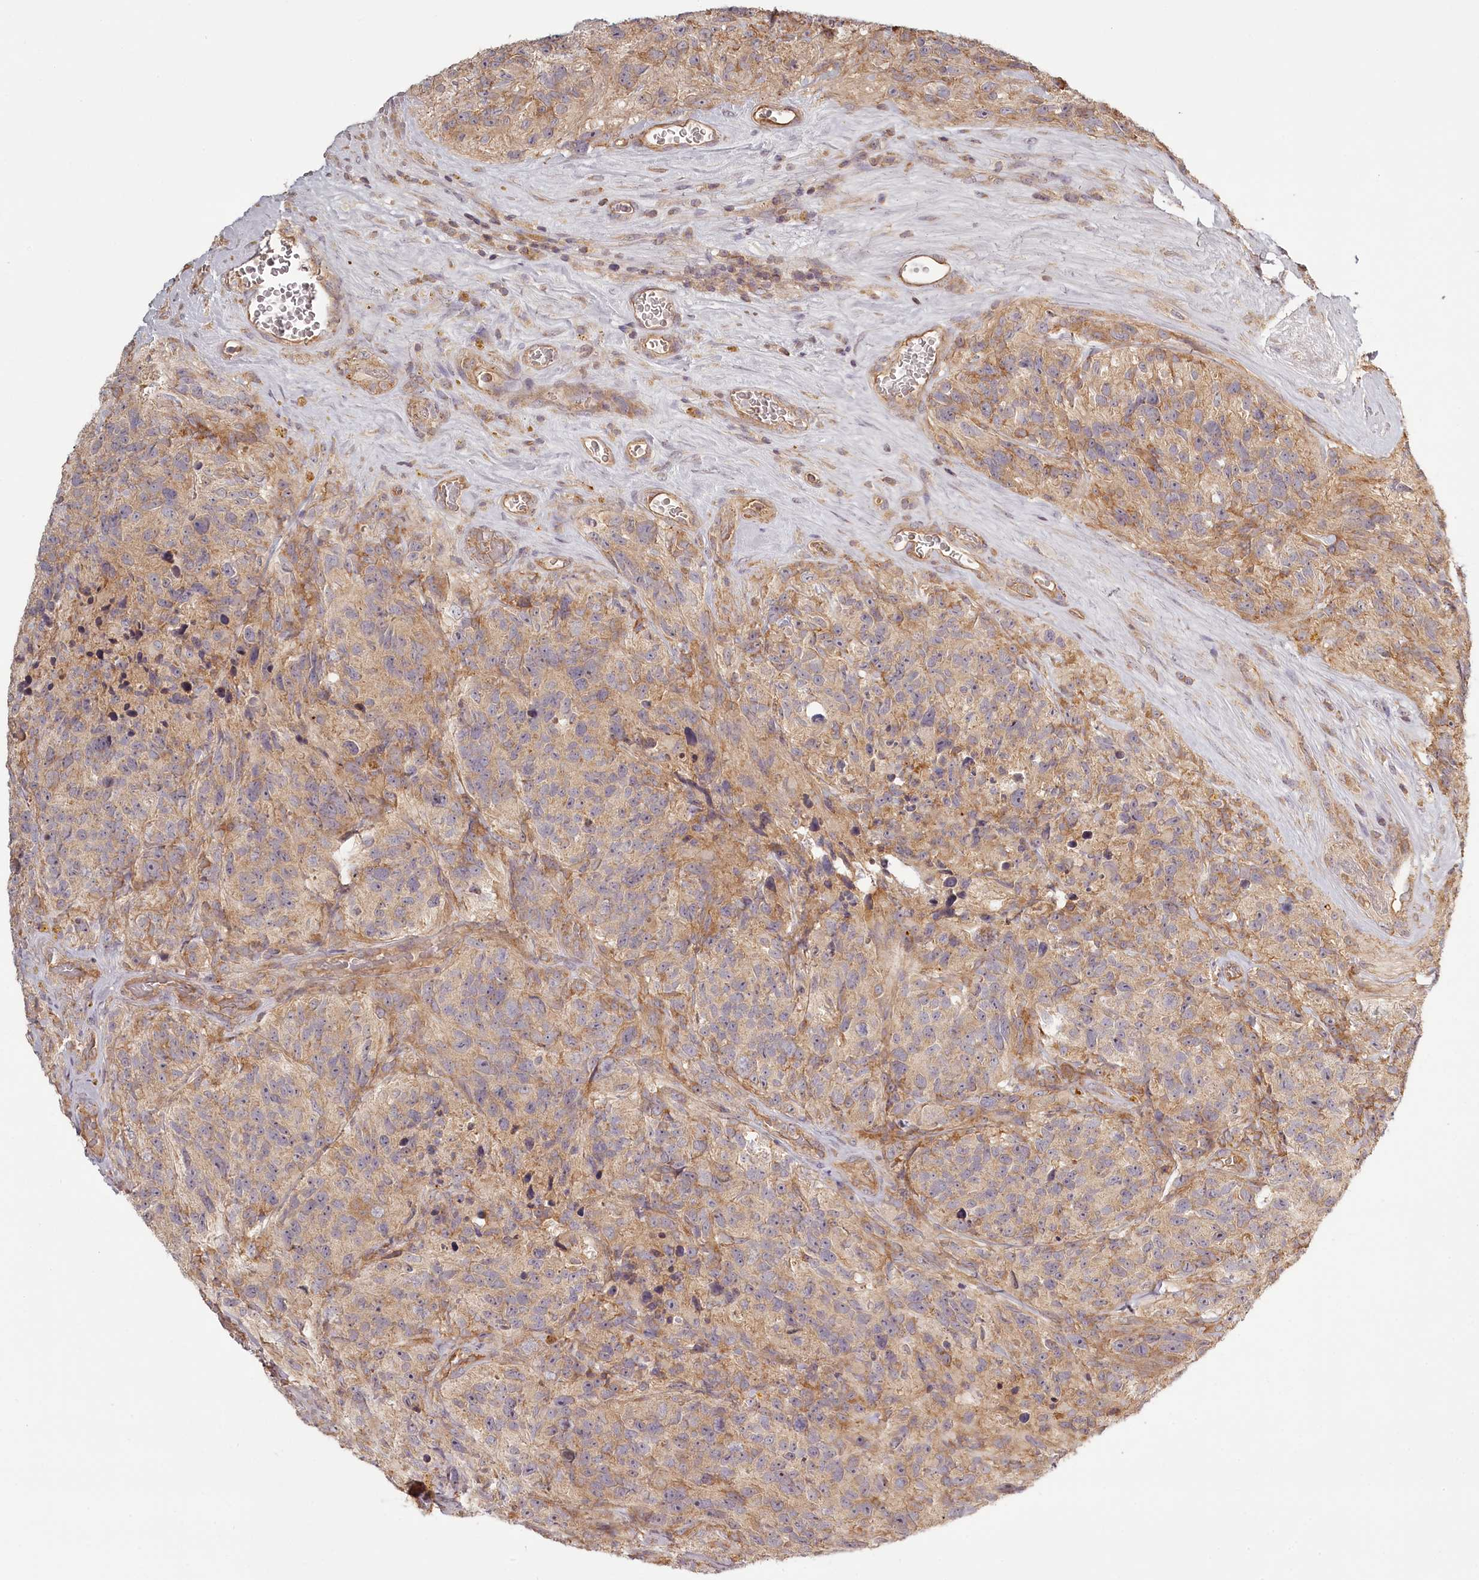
{"staining": {"intensity": "weak", "quantity": "25%-75%", "location": "cytoplasmic/membranous"}, "tissue": "glioma", "cell_type": "Tumor cells", "image_type": "cancer", "snomed": [{"axis": "morphology", "description": "Glioma, malignant, High grade"}, {"axis": "topography", "description": "Brain"}], "caption": "IHC of human malignant glioma (high-grade) reveals low levels of weak cytoplasmic/membranous positivity in approximately 25%-75% of tumor cells.", "gene": "TMIE", "patient": {"sex": "male", "age": 69}}